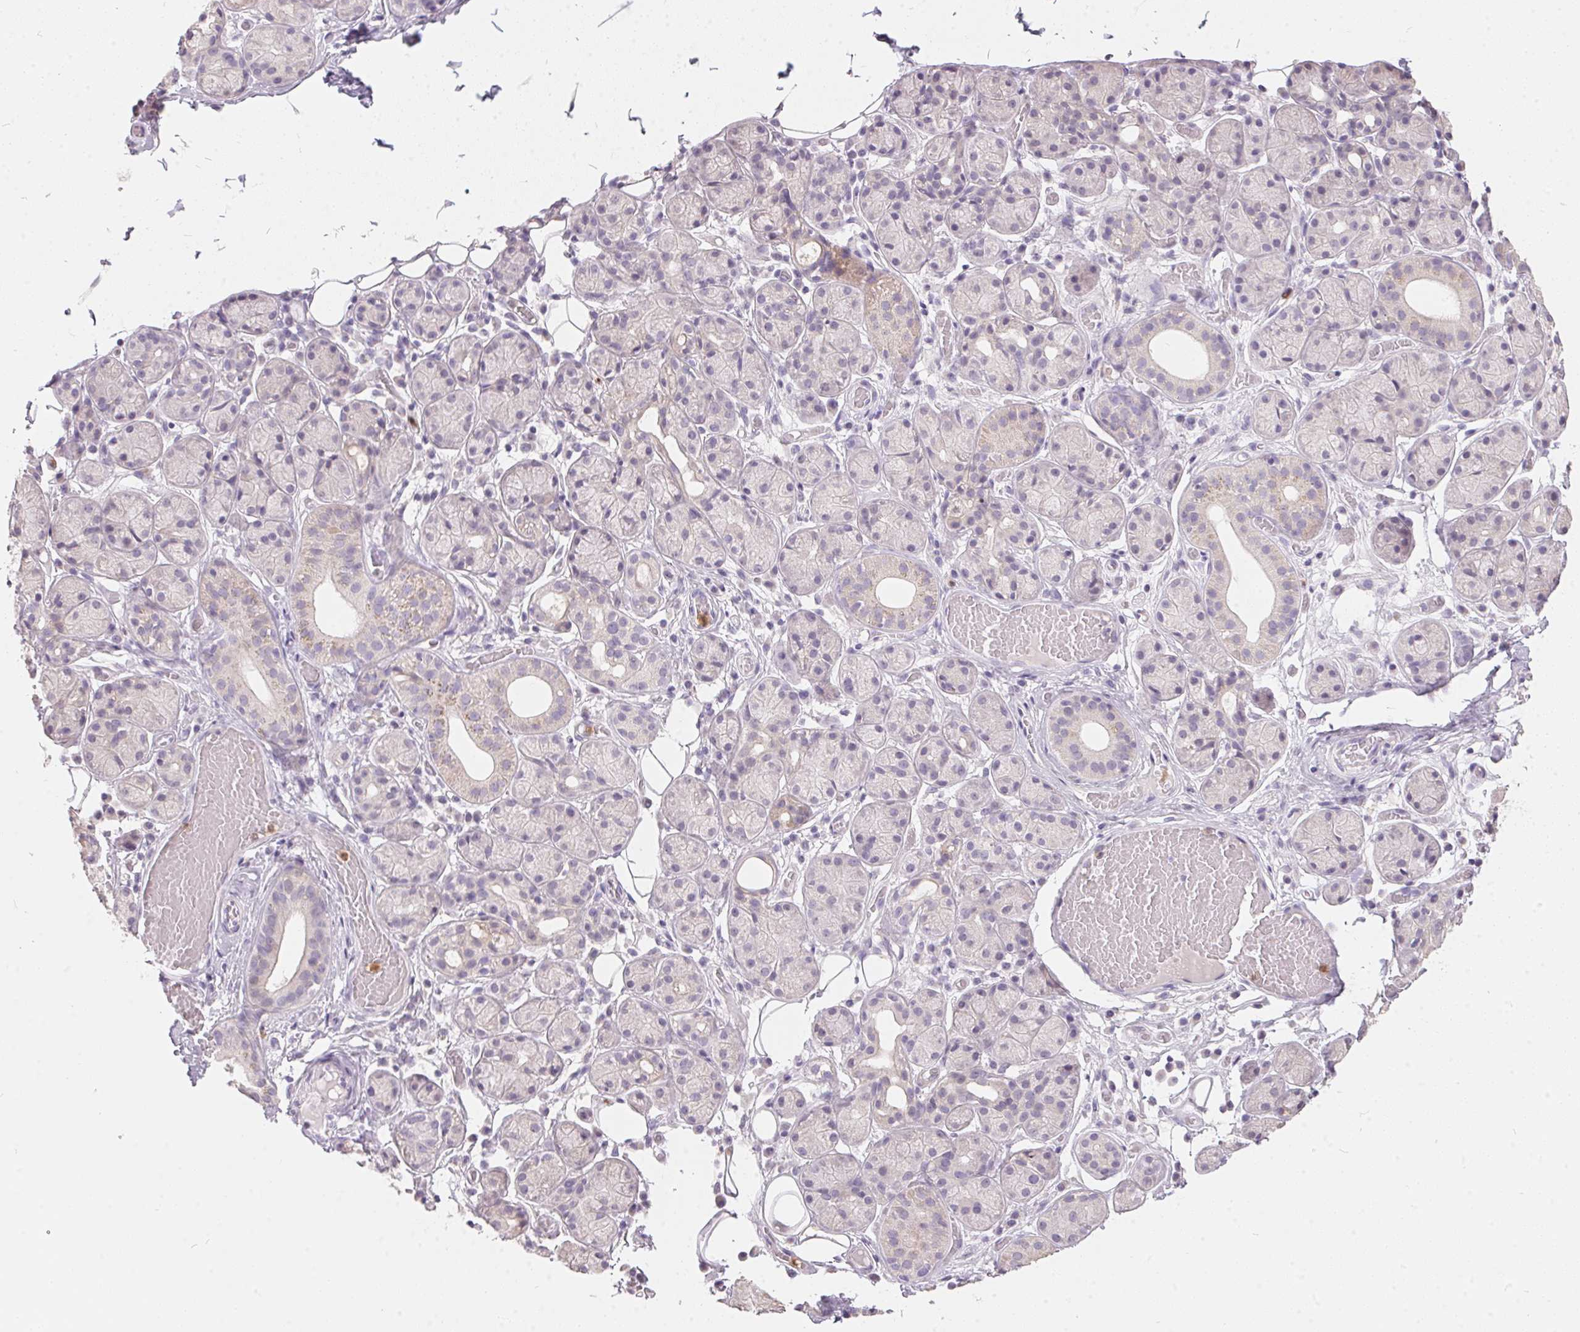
{"staining": {"intensity": "negative", "quantity": "none", "location": "none"}, "tissue": "salivary gland", "cell_type": "Glandular cells", "image_type": "normal", "snomed": [{"axis": "morphology", "description": "Normal tissue, NOS"}, {"axis": "topography", "description": "Salivary gland"}, {"axis": "topography", "description": "Peripheral nerve tissue"}], "caption": "Photomicrograph shows no protein positivity in glandular cells of unremarkable salivary gland.", "gene": "SERPINB1", "patient": {"sex": "male", "age": 71}}